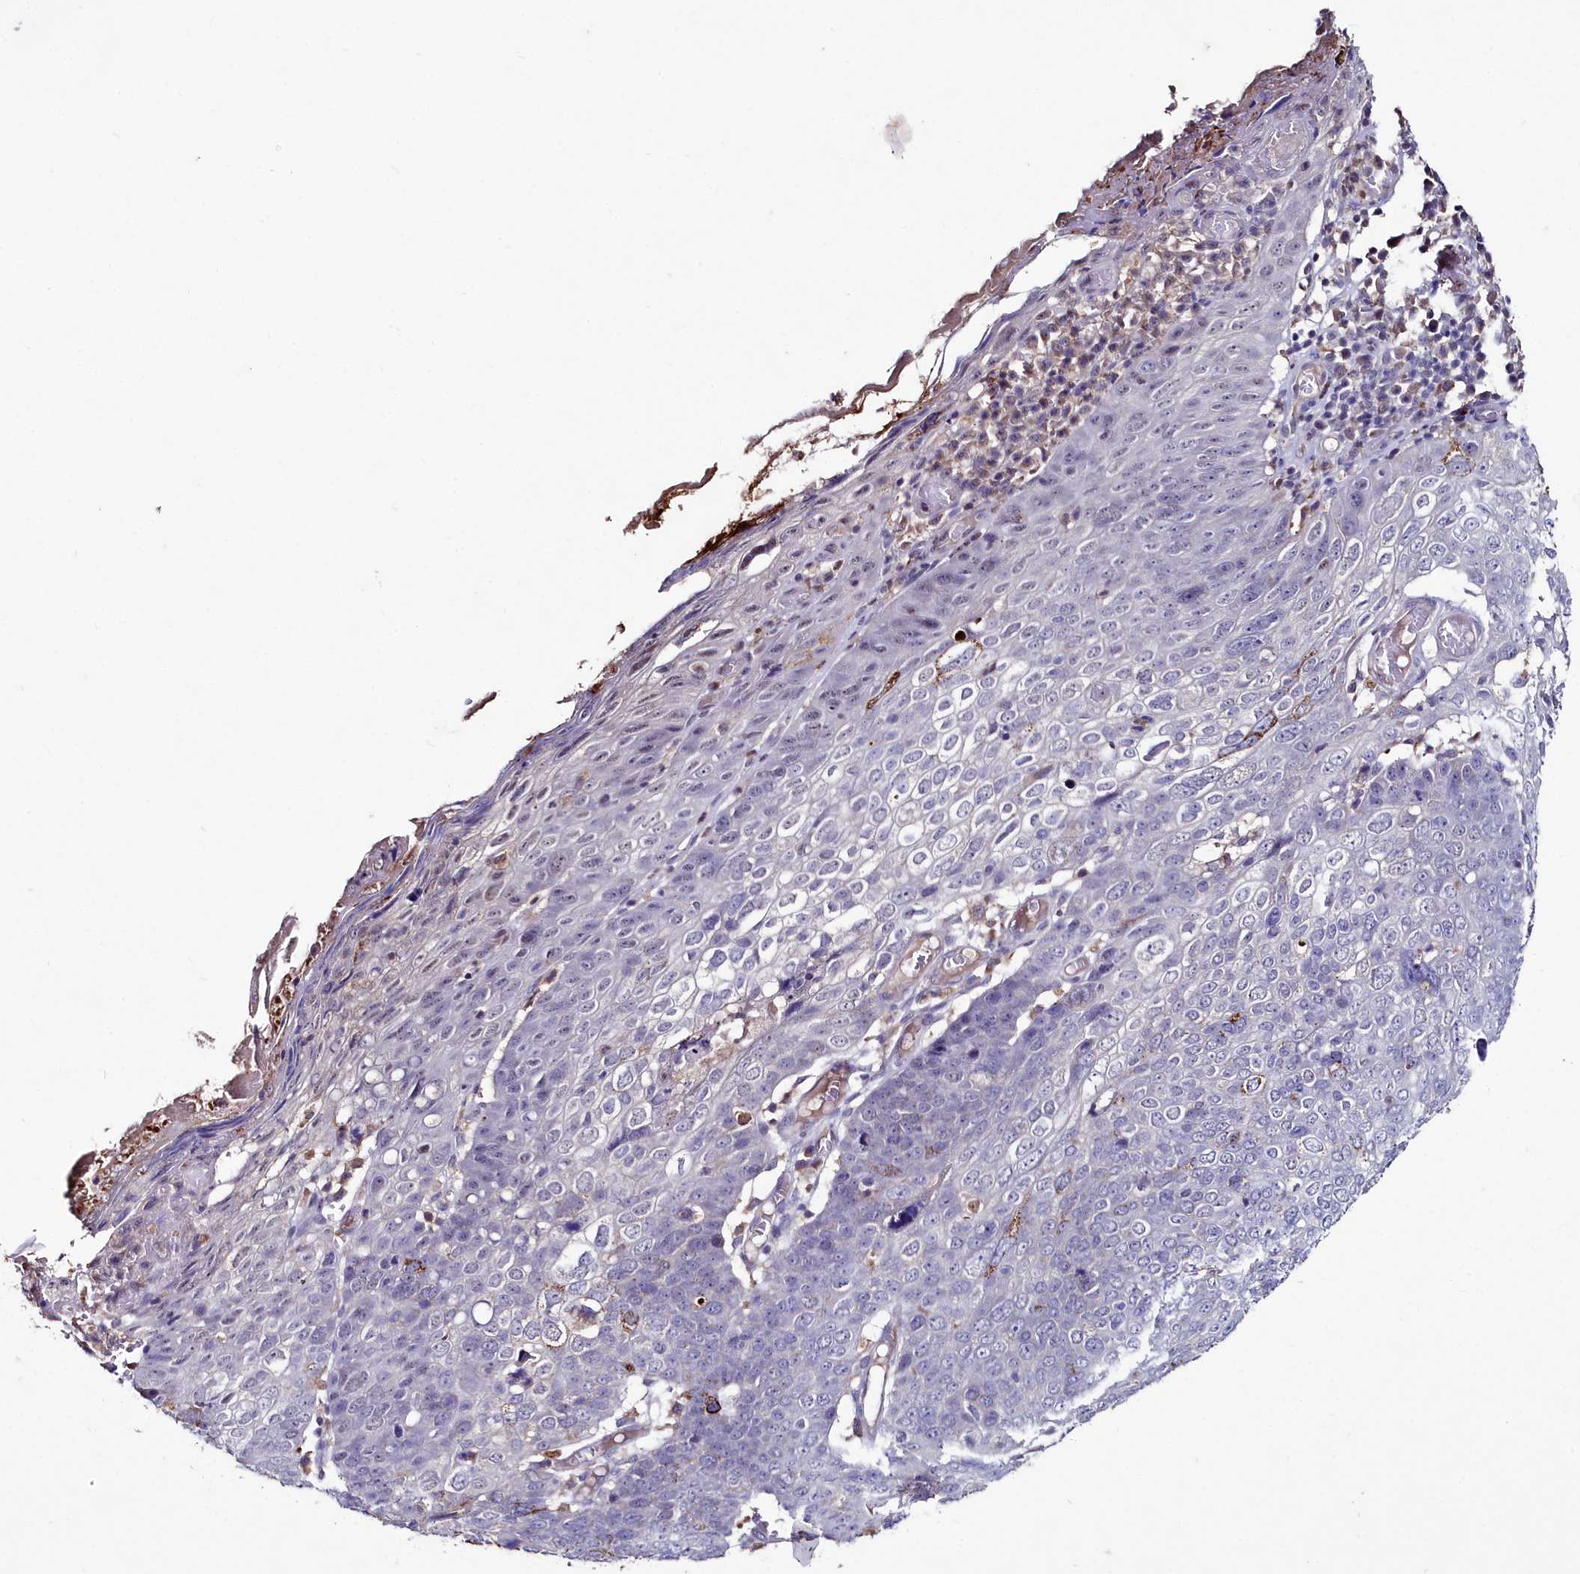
{"staining": {"intensity": "negative", "quantity": "none", "location": "none"}, "tissue": "skin cancer", "cell_type": "Tumor cells", "image_type": "cancer", "snomed": [{"axis": "morphology", "description": "Squamous cell carcinoma, NOS"}, {"axis": "topography", "description": "Skin"}], "caption": "This is an IHC histopathology image of human skin cancer. There is no expression in tumor cells.", "gene": "AMBRA1", "patient": {"sex": "male", "age": 71}}